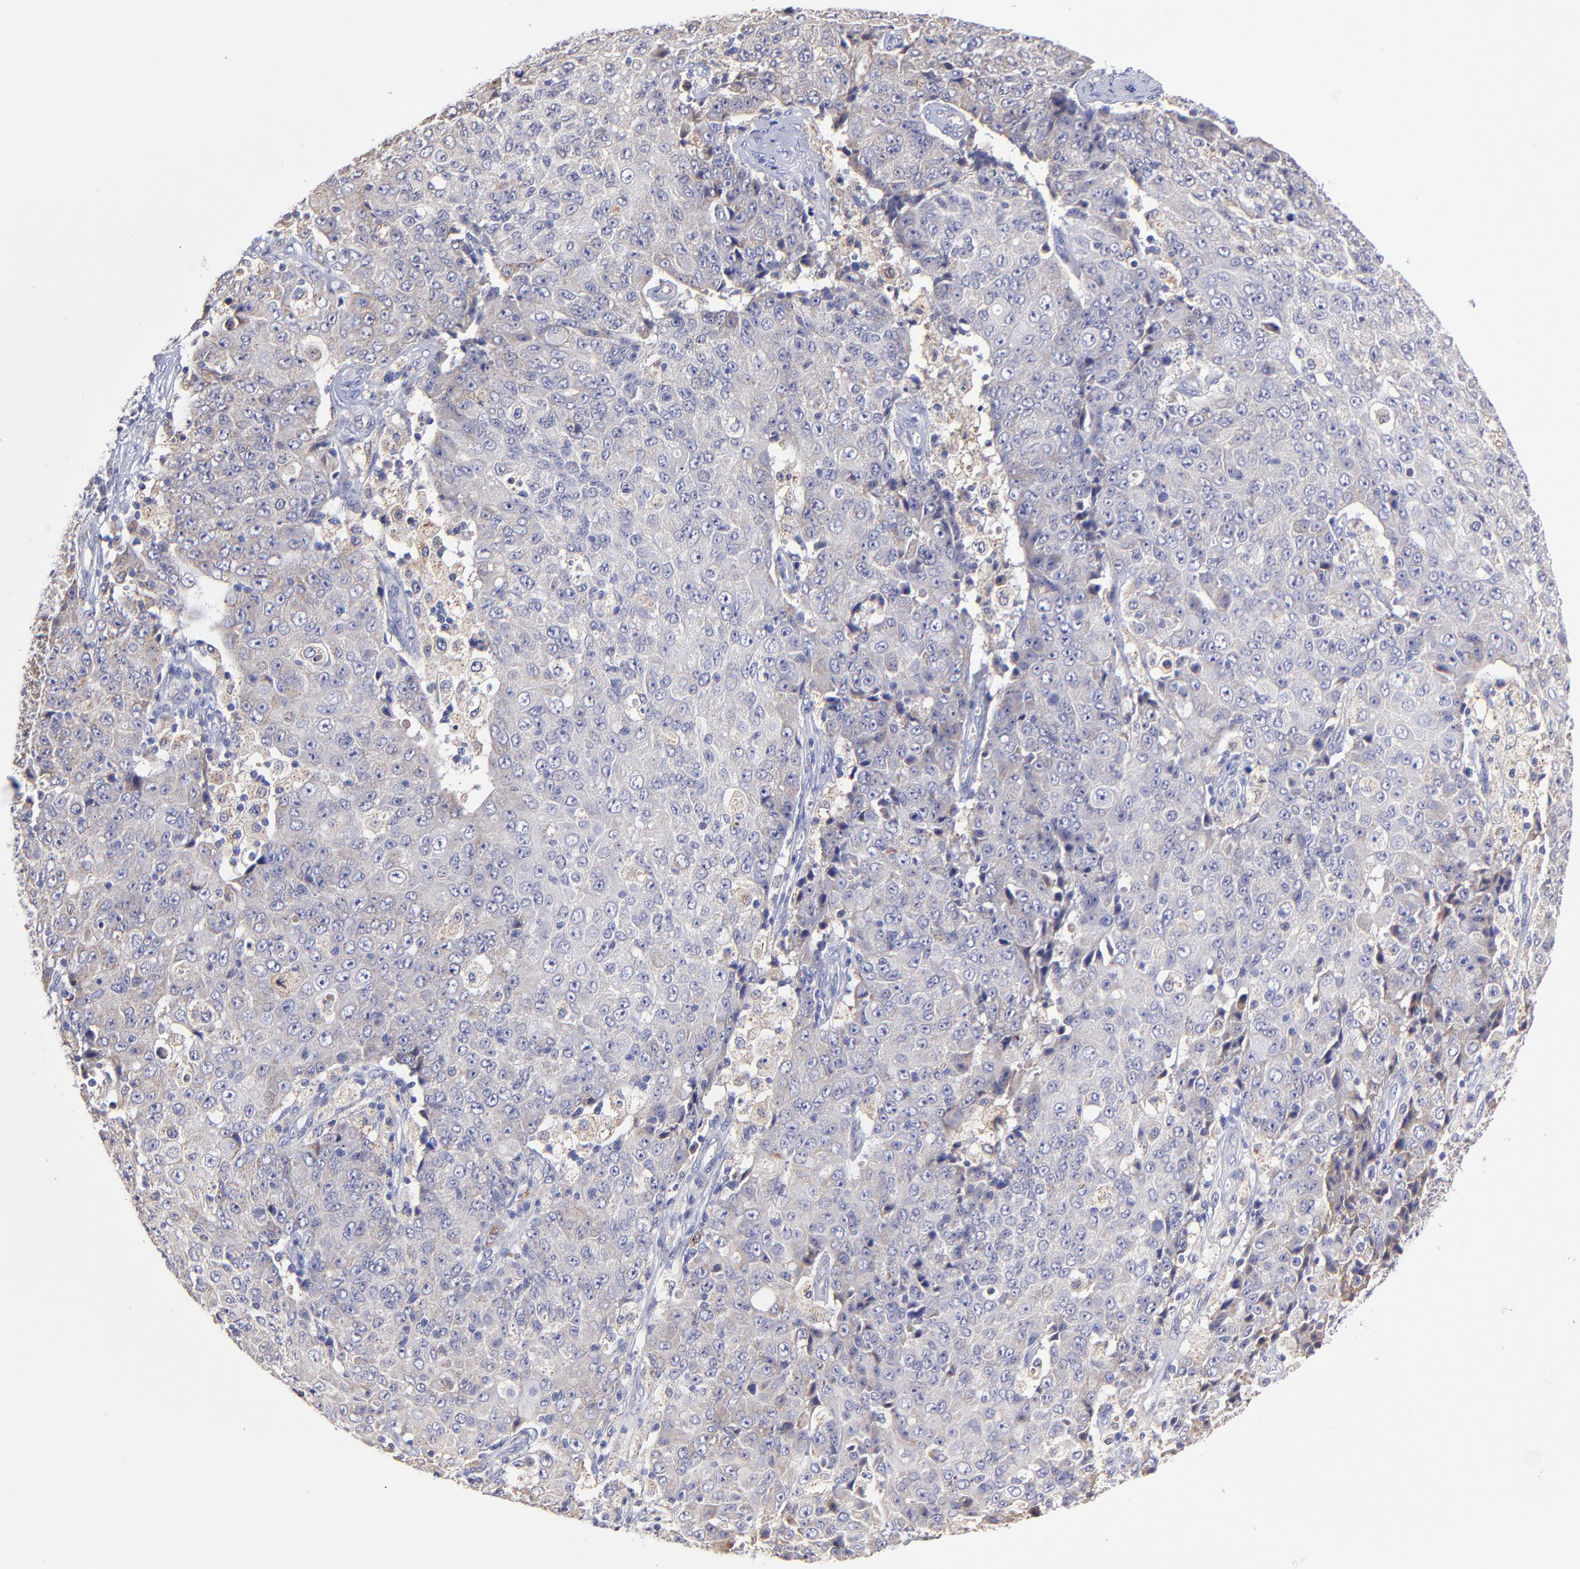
{"staining": {"intensity": "weak", "quantity": "<25%", "location": "cytoplasmic/membranous"}, "tissue": "ovarian cancer", "cell_type": "Tumor cells", "image_type": "cancer", "snomed": [{"axis": "morphology", "description": "Carcinoma, endometroid"}, {"axis": "topography", "description": "Ovary"}], "caption": "Protein analysis of endometroid carcinoma (ovarian) shows no significant expression in tumor cells.", "gene": "GCSAM", "patient": {"sex": "female", "age": 42}}